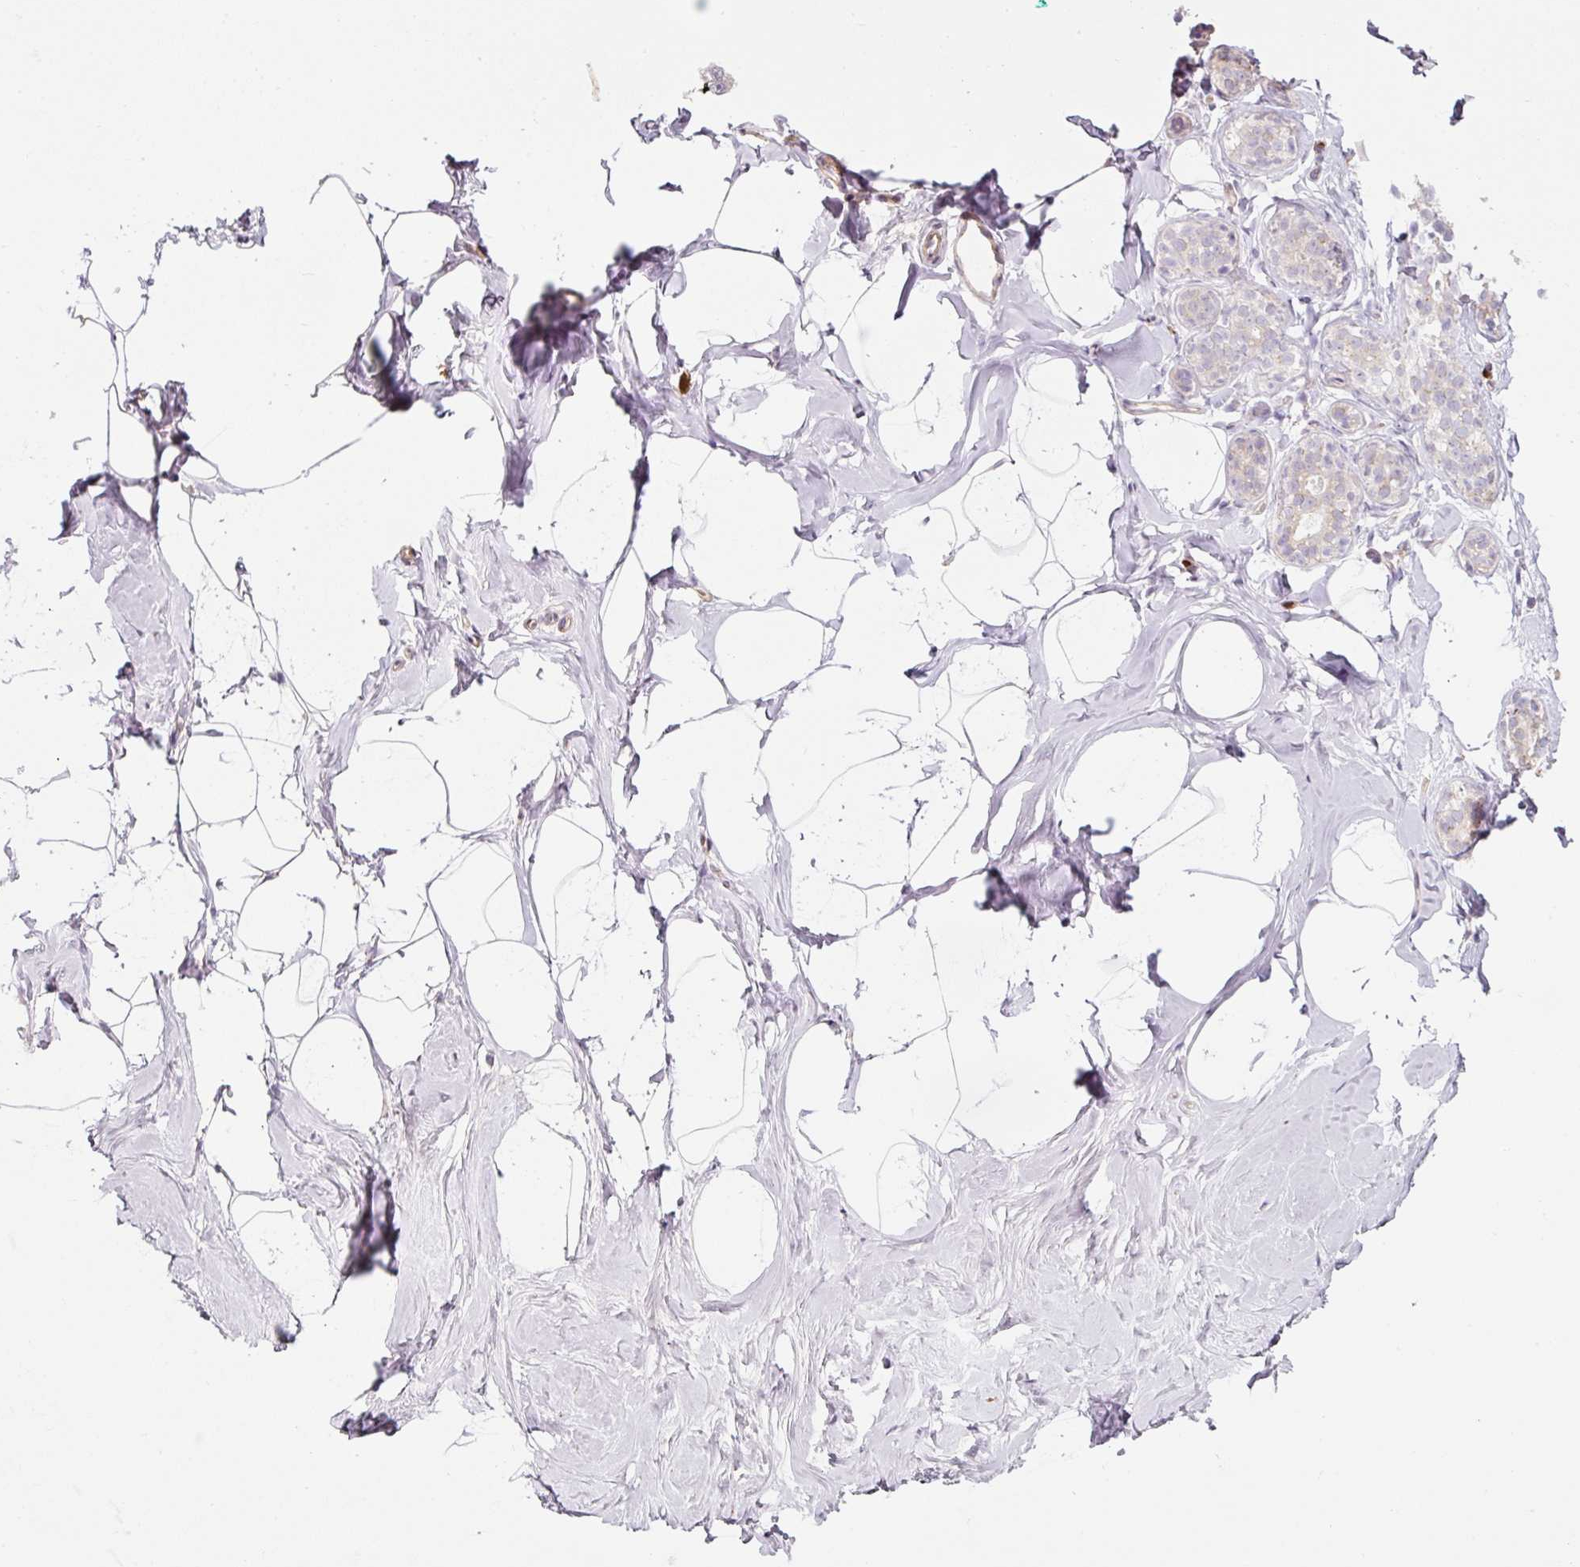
{"staining": {"intensity": "negative", "quantity": "none", "location": "none"}, "tissue": "breast", "cell_type": "Adipocytes", "image_type": "normal", "snomed": [{"axis": "morphology", "description": "Normal tissue, NOS"}, {"axis": "topography", "description": "Breast"}], "caption": "An IHC histopathology image of unremarkable breast is shown. There is no staining in adipocytes of breast. Nuclei are stained in blue.", "gene": "NBPF11", "patient": {"sex": "female", "age": 32}}